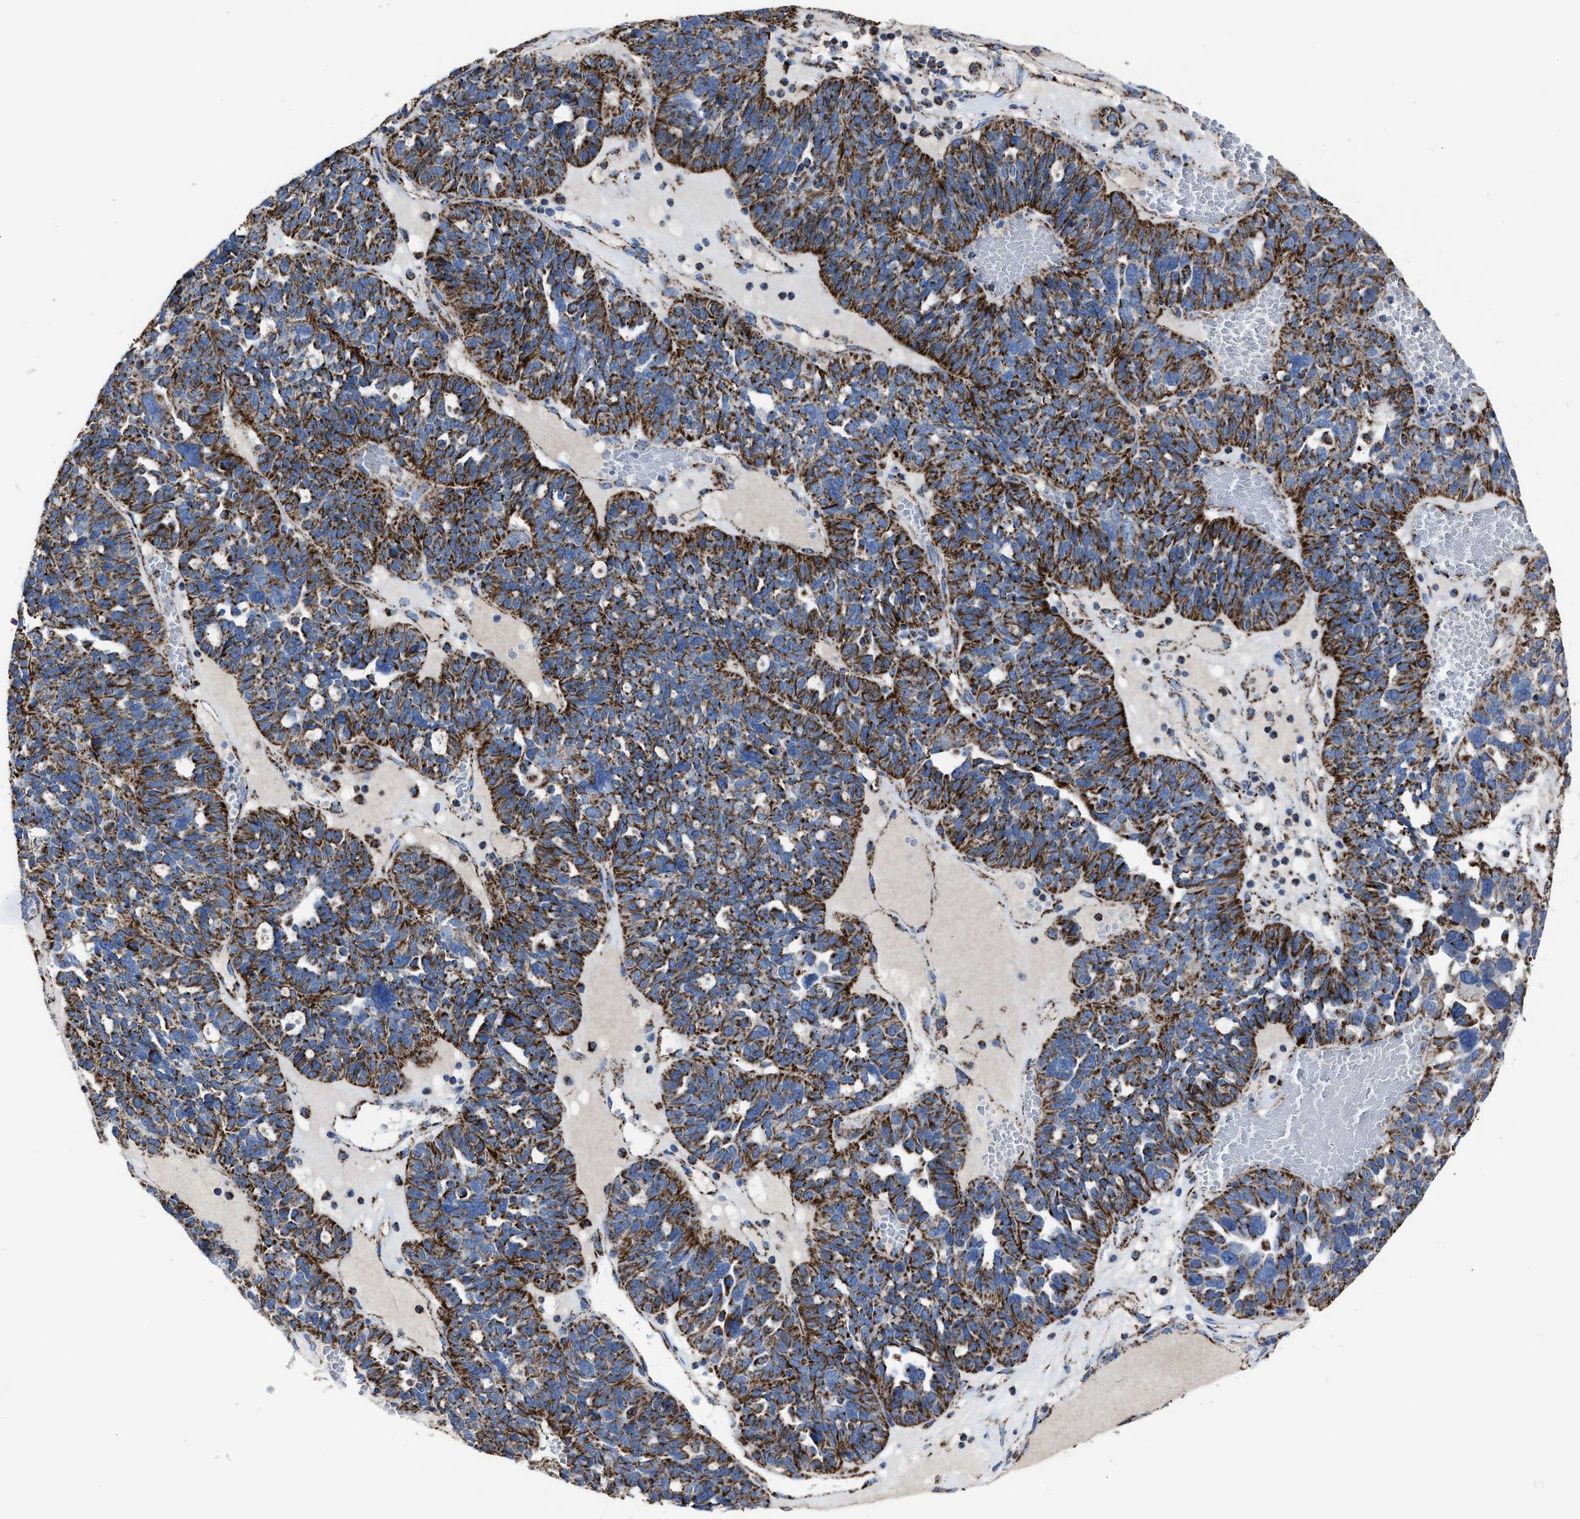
{"staining": {"intensity": "strong", "quantity": ">75%", "location": "cytoplasmic/membranous"}, "tissue": "ovarian cancer", "cell_type": "Tumor cells", "image_type": "cancer", "snomed": [{"axis": "morphology", "description": "Cystadenocarcinoma, serous, NOS"}, {"axis": "topography", "description": "Ovary"}], "caption": "High-power microscopy captured an immunohistochemistry (IHC) image of ovarian cancer, revealing strong cytoplasmic/membranous positivity in about >75% of tumor cells. The protein is shown in brown color, while the nuclei are stained blue.", "gene": "NDUFV3", "patient": {"sex": "female", "age": 59}}